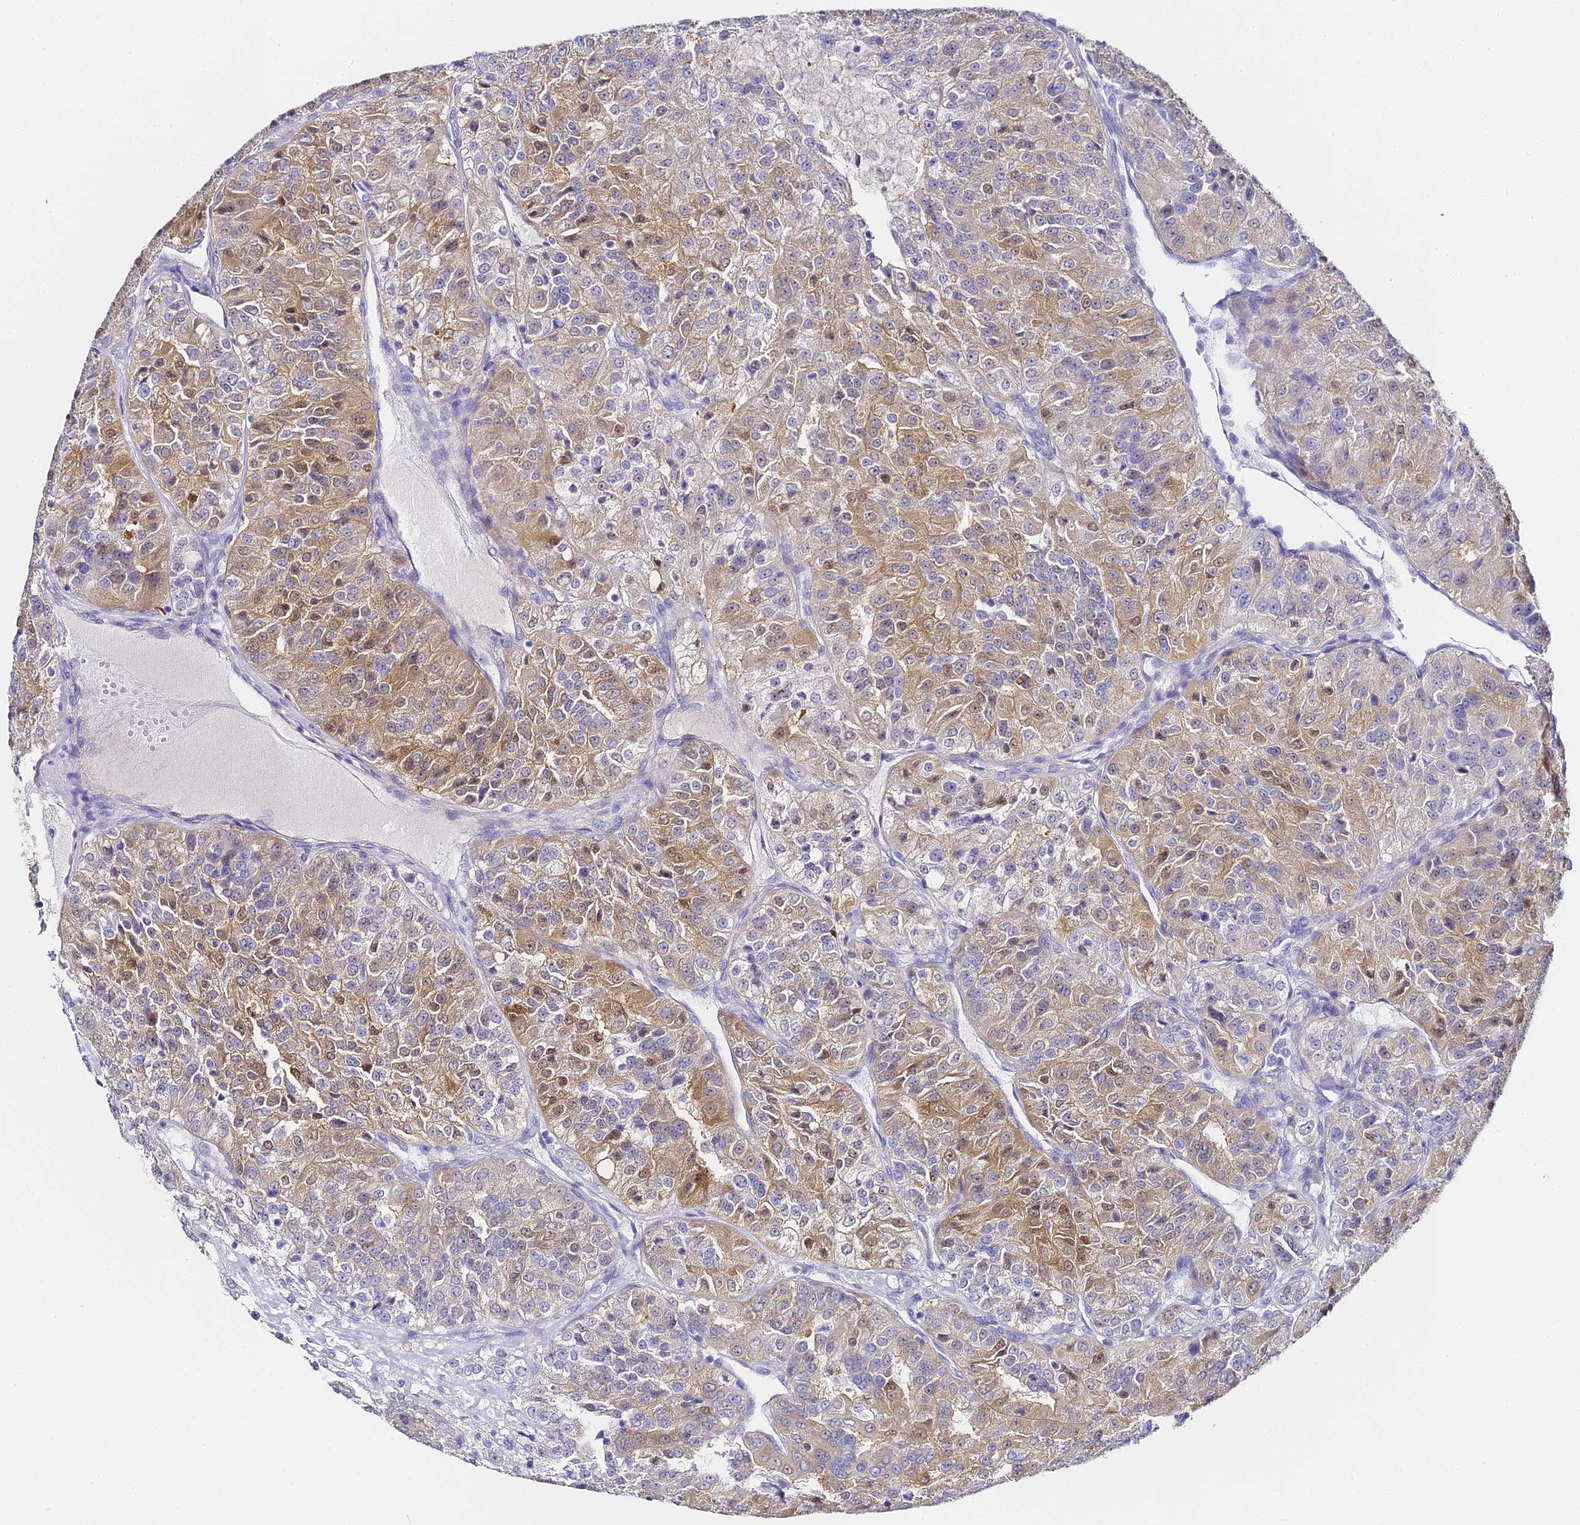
{"staining": {"intensity": "moderate", "quantity": "25%-75%", "location": "cytoplasmic/membranous,nuclear"}, "tissue": "renal cancer", "cell_type": "Tumor cells", "image_type": "cancer", "snomed": [{"axis": "morphology", "description": "Adenocarcinoma, NOS"}, {"axis": "topography", "description": "Kidney"}], "caption": "Protein staining demonstrates moderate cytoplasmic/membranous and nuclear staining in approximately 25%-75% of tumor cells in renal adenocarcinoma.", "gene": "ABHD14A-ACY1", "patient": {"sex": "female", "age": 63}}